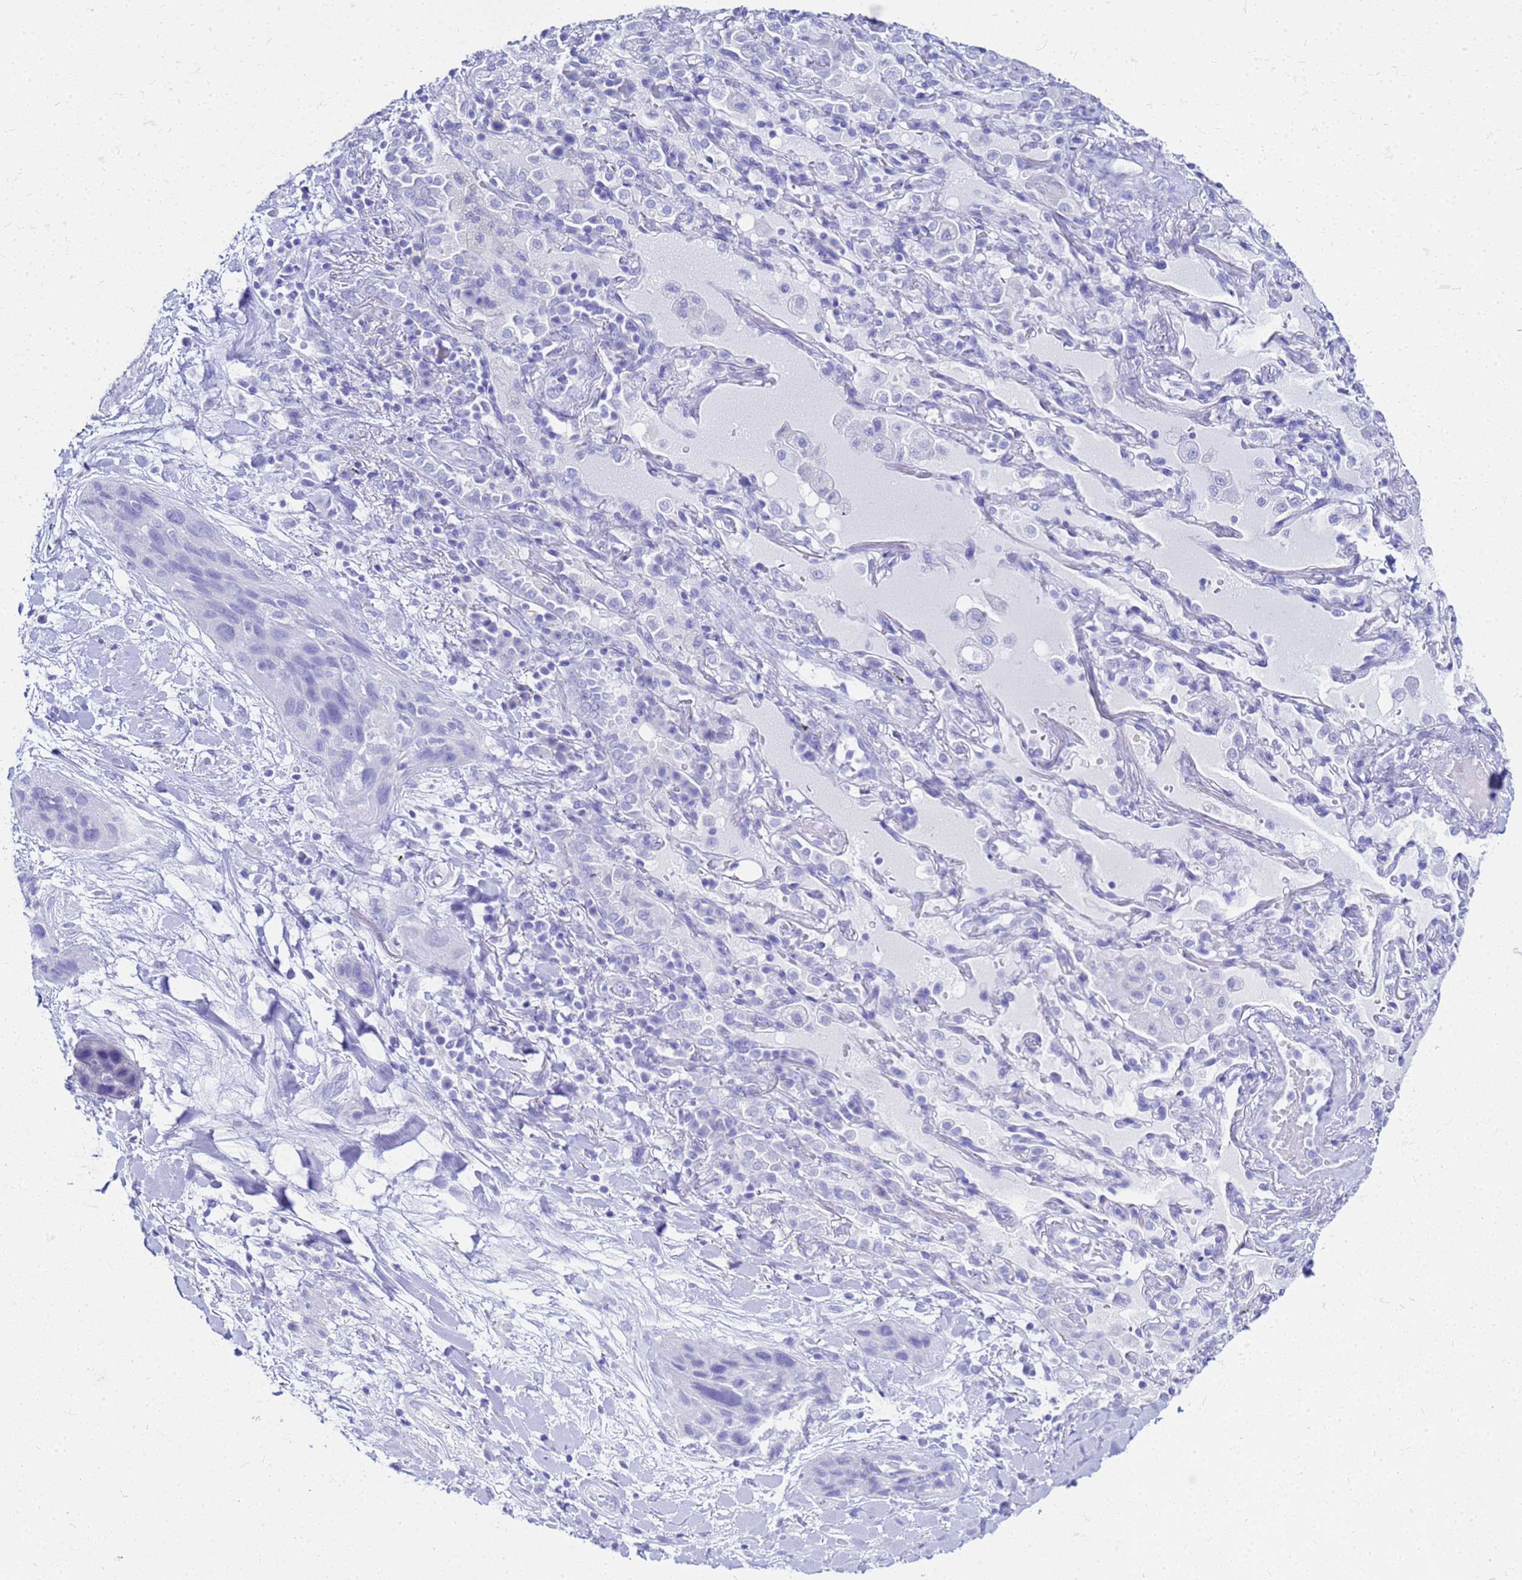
{"staining": {"intensity": "negative", "quantity": "none", "location": "none"}, "tissue": "lung cancer", "cell_type": "Tumor cells", "image_type": "cancer", "snomed": [{"axis": "morphology", "description": "Squamous cell carcinoma, NOS"}, {"axis": "topography", "description": "Lung"}], "caption": "Micrograph shows no protein positivity in tumor cells of lung cancer (squamous cell carcinoma) tissue.", "gene": "CKB", "patient": {"sex": "female", "age": 70}}